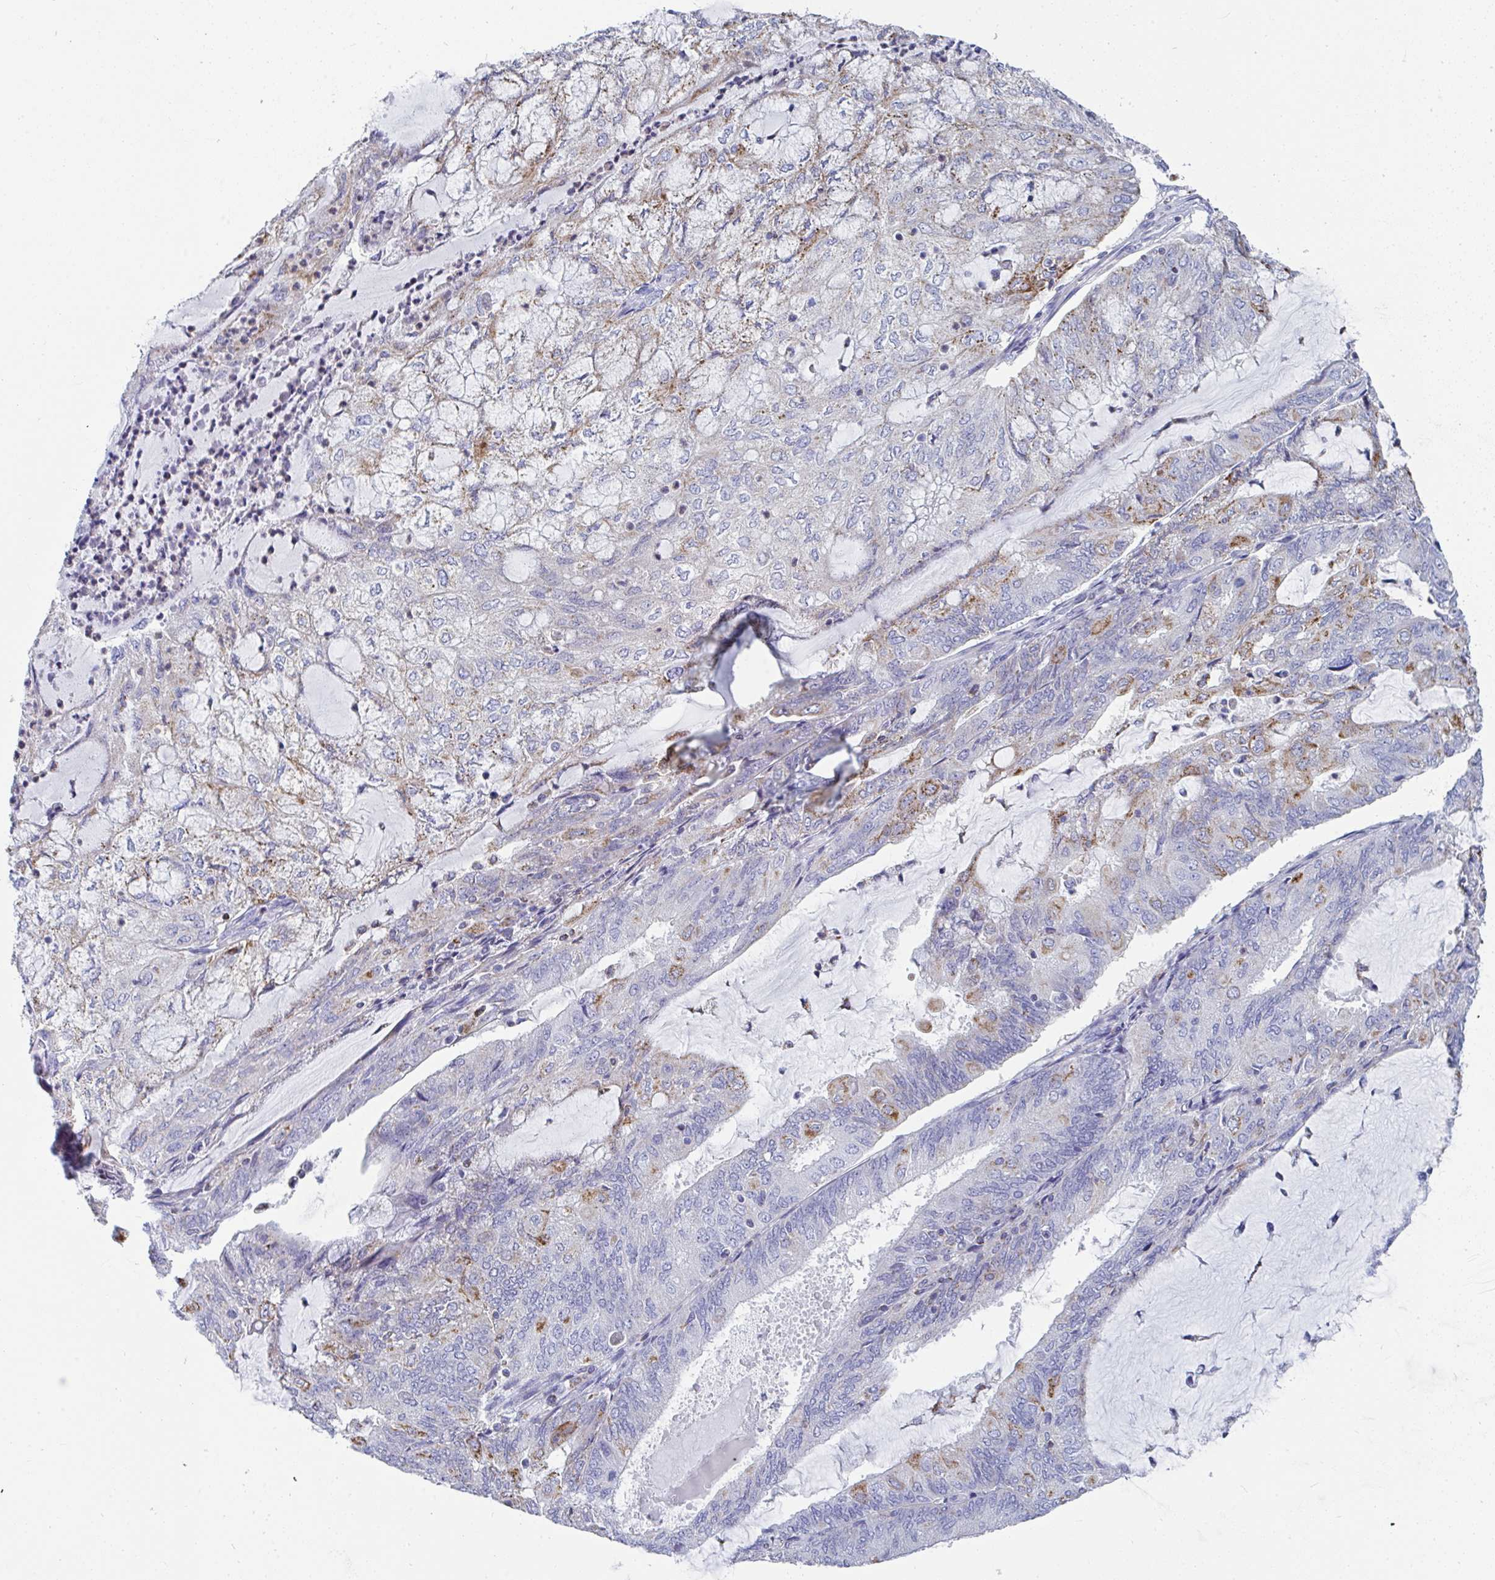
{"staining": {"intensity": "moderate", "quantity": "25%-75%", "location": "cytoplasmic/membranous"}, "tissue": "endometrial cancer", "cell_type": "Tumor cells", "image_type": "cancer", "snomed": [{"axis": "morphology", "description": "Adenocarcinoma, NOS"}, {"axis": "topography", "description": "Endometrium"}], "caption": "Adenocarcinoma (endometrial) tissue exhibits moderate cytoplasmic/membranous staining in approximately 25%-75% of tumor cells, visualized by immunohistochemistry. Nuclei are stained in blue.", "gene": "MGAM2", "patient": {"sex": "female", "age": 81}}